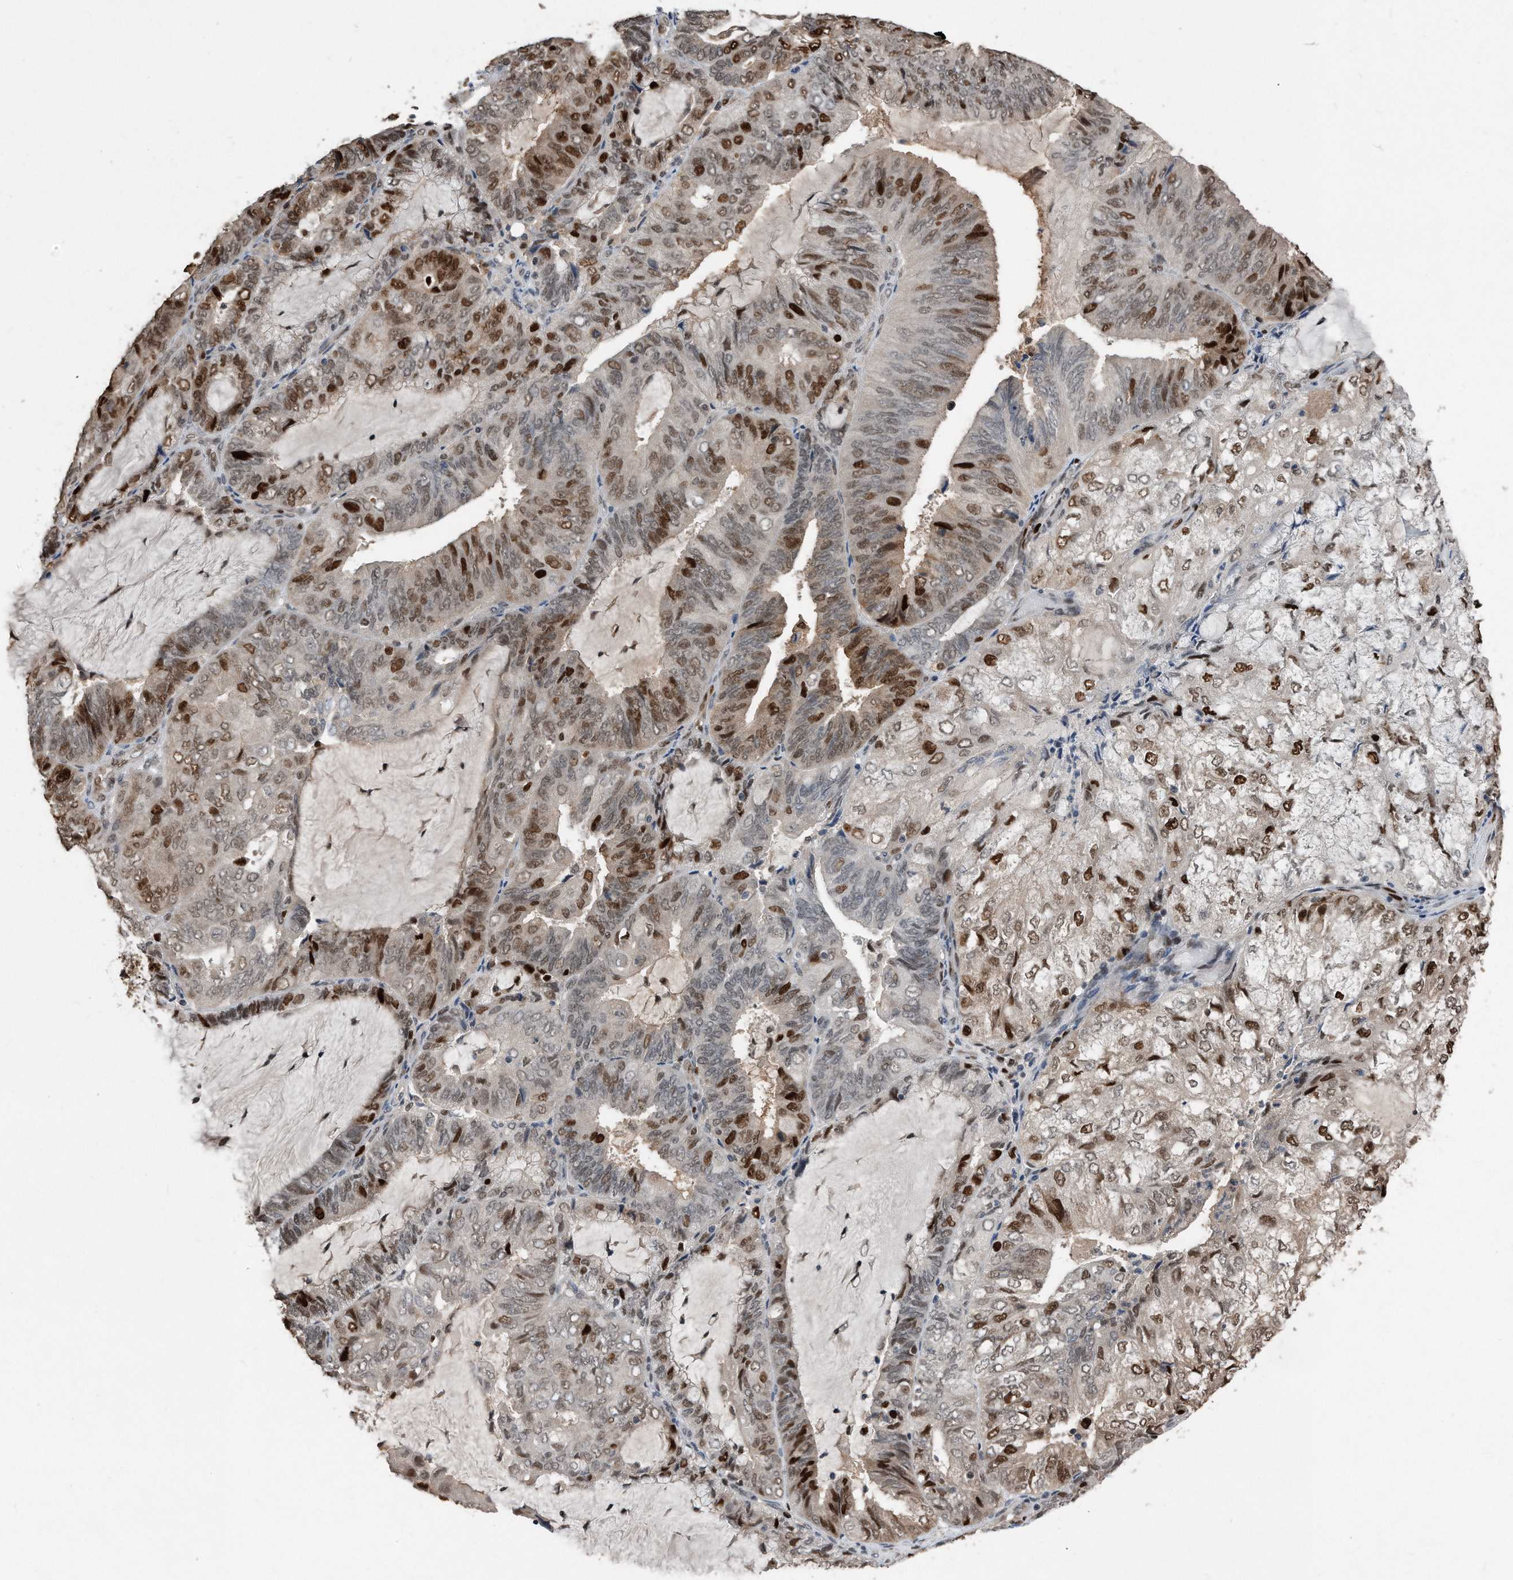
{"staining": {"intensity": "strong", "quantity": "25%-75%", "location": "nuclear"}, "tissue": "endometrial cancer", "cell_type": "Tumor cells", "image_type": "cancer", "snomed": [{"axis": "morphology", "description": "Adenocarcinoma, NOS"}, {"axis": "topography", "description": "Endometrium"}], "caption": "DAB immunohistochemical staining of human adenocarcinoma (endometrial) demonstrates strong nuclear protein positivity in approximately 25%-75% of tumor cells.", "gene": "PCNA", "patient": {"sex": "female", "age": 81}}